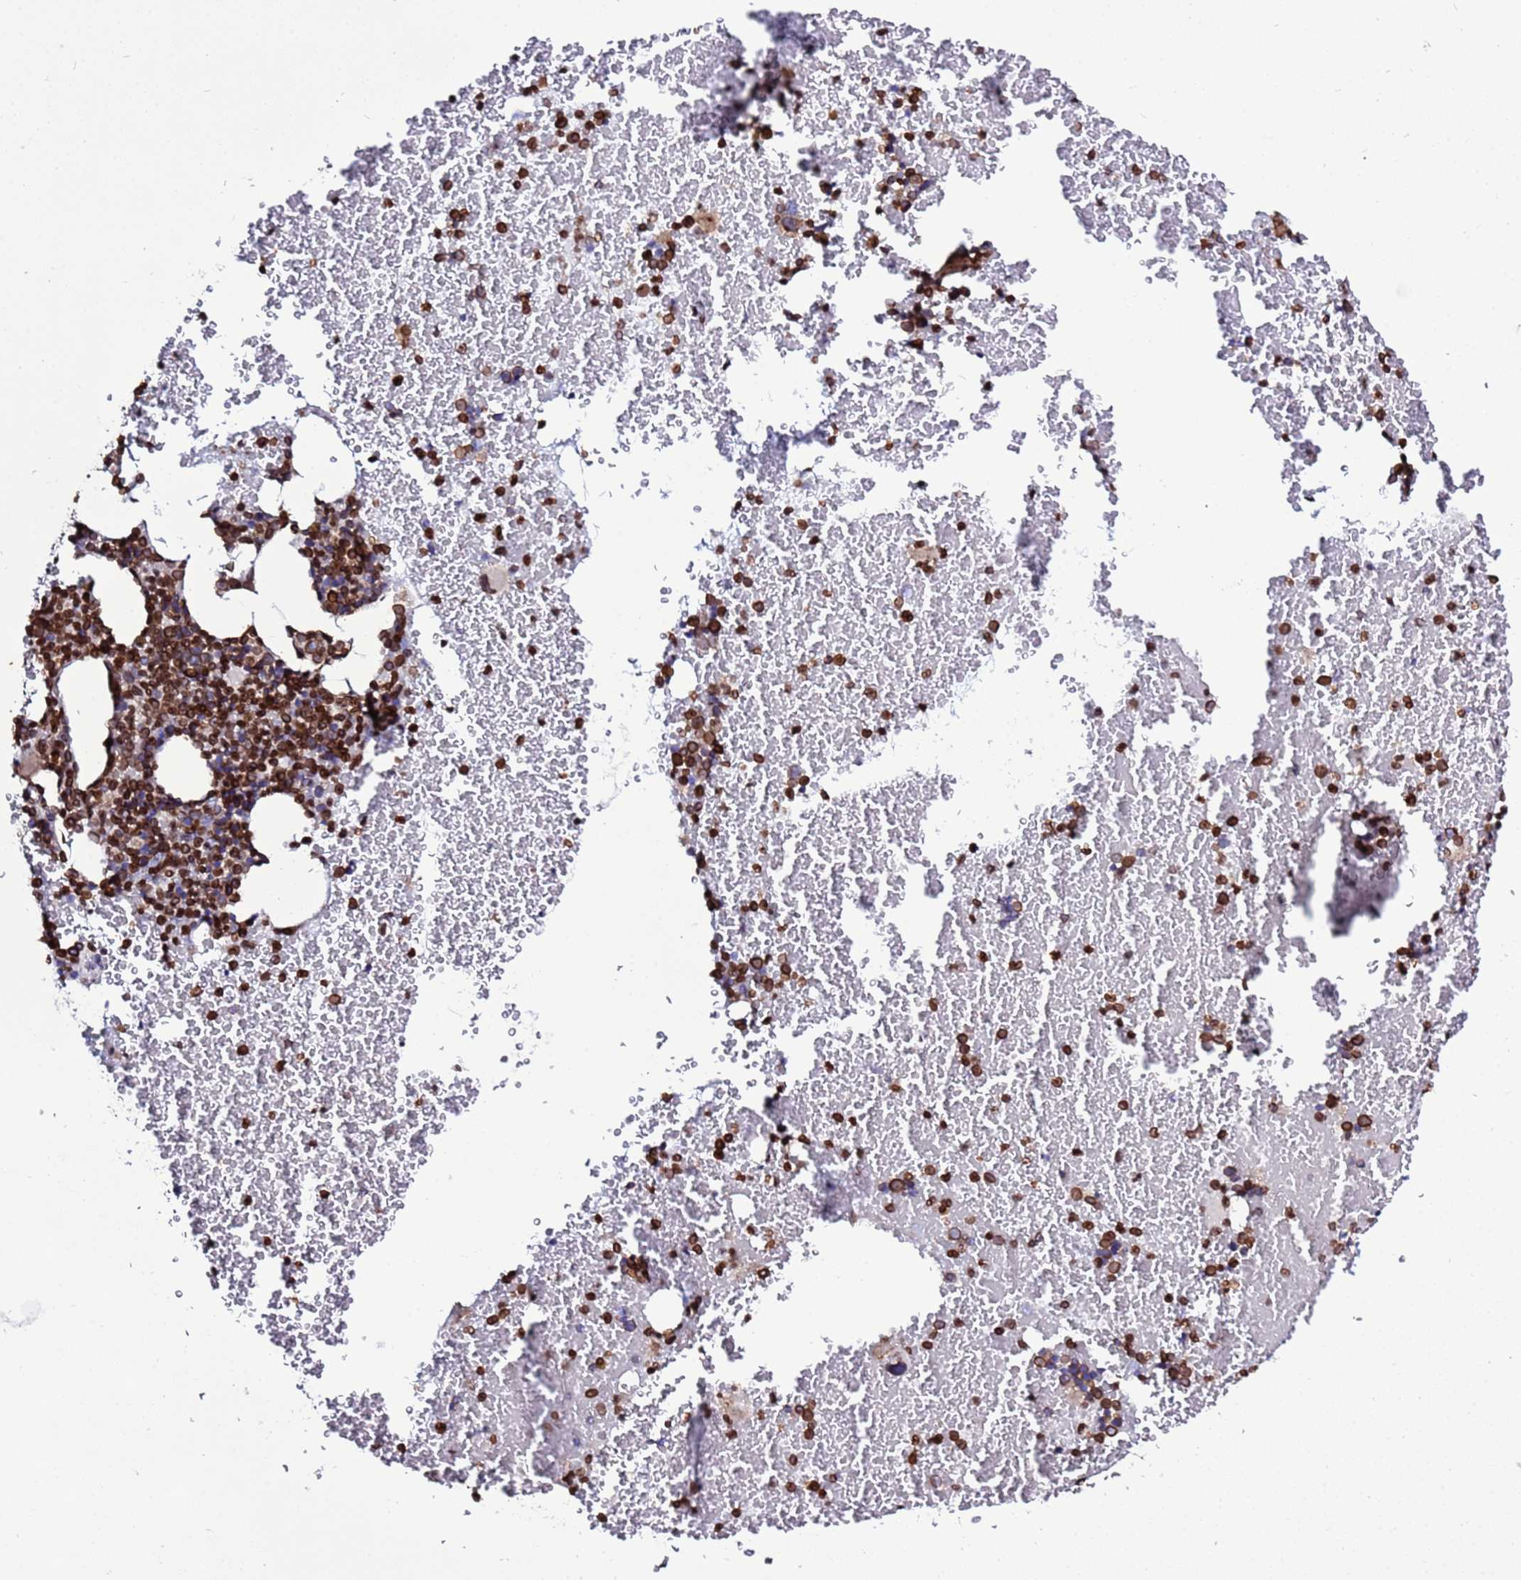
{"staining": {"intensity": "strong", "quantity": ">75%", "location": "nuclear"}, "tissue": "bone marrow", "cell_type": "Hematopoietic cells", "image_type": "normal", "snomed": [{"axis": "morphology", "description": "Normal tissue, NOS"}, {"axis": "topography", "description": "Bone marrow"}], "caption": "High-power microscopy captured an immunohistochemistry (IHC) photomicrograph of normal bone marrow, revealing strong nuclear positivity in about >75% of hematopoietic cells. (IHC, brightfield microscopy, high magnification).", "gene": "TOR1AIP1", "patient": {"sex": "female", "age": 48}}